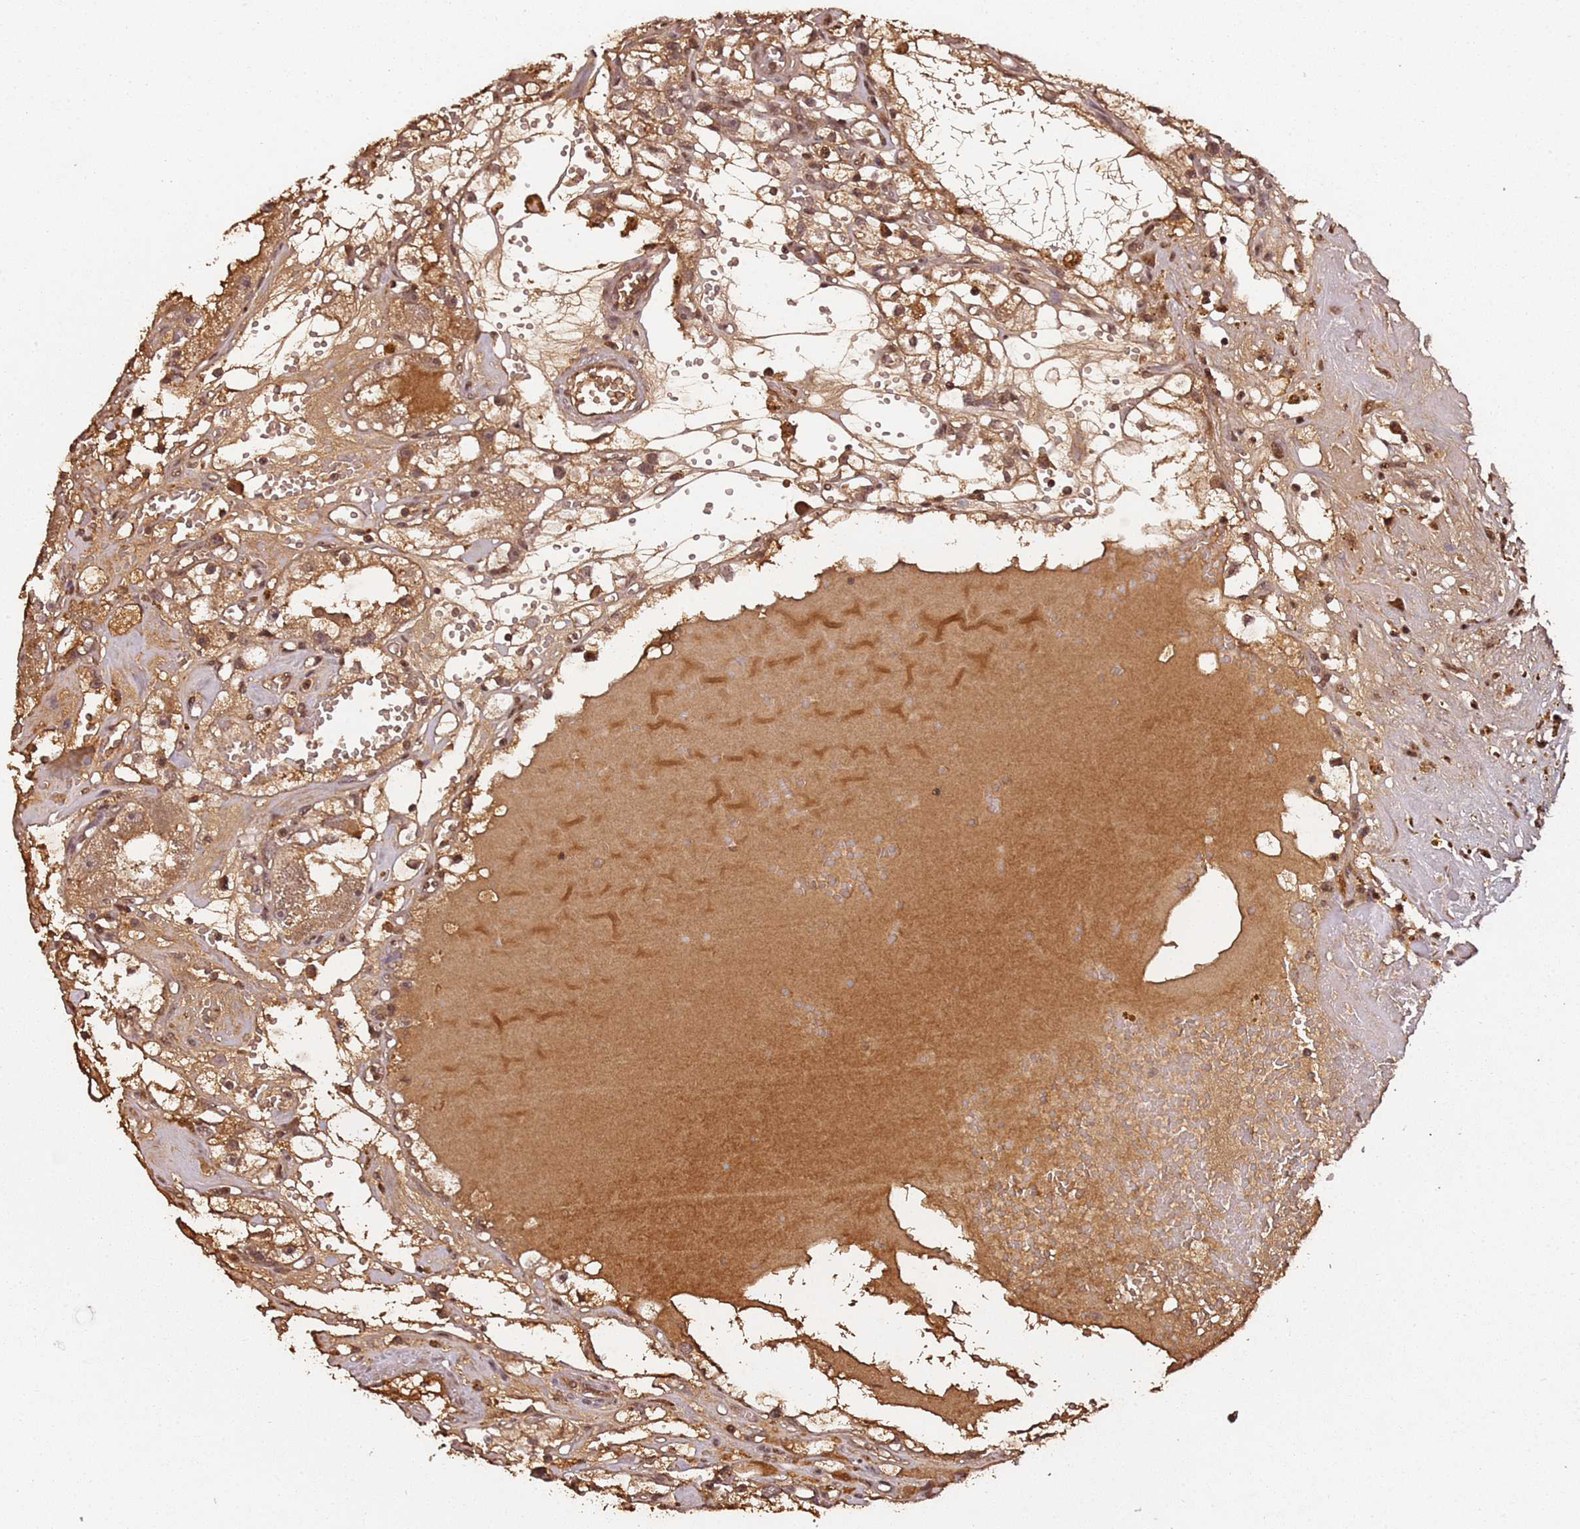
{"staining": {"intensity": "moderate", "quantity": ">75%", "location": "cytoplasmic/membranous,nuclear"}, "tissue": "renal cancer", "cell_type": "Tumor cells", "image_type": "cancer", "snomed": [{"axis": "morphology", "description": "Adenocarcinoma, NOS"}, {"axis": "topography", "description": "Kidney"}], "caption": "Protein expression analysis of human renal adenocarcinoma reveals moderate cytoplasmic/membranous and nuclear positivity in about >75% of tumor cells.", "gene": "COL1A2", "patient": {"sex": "male", "age": 56}}